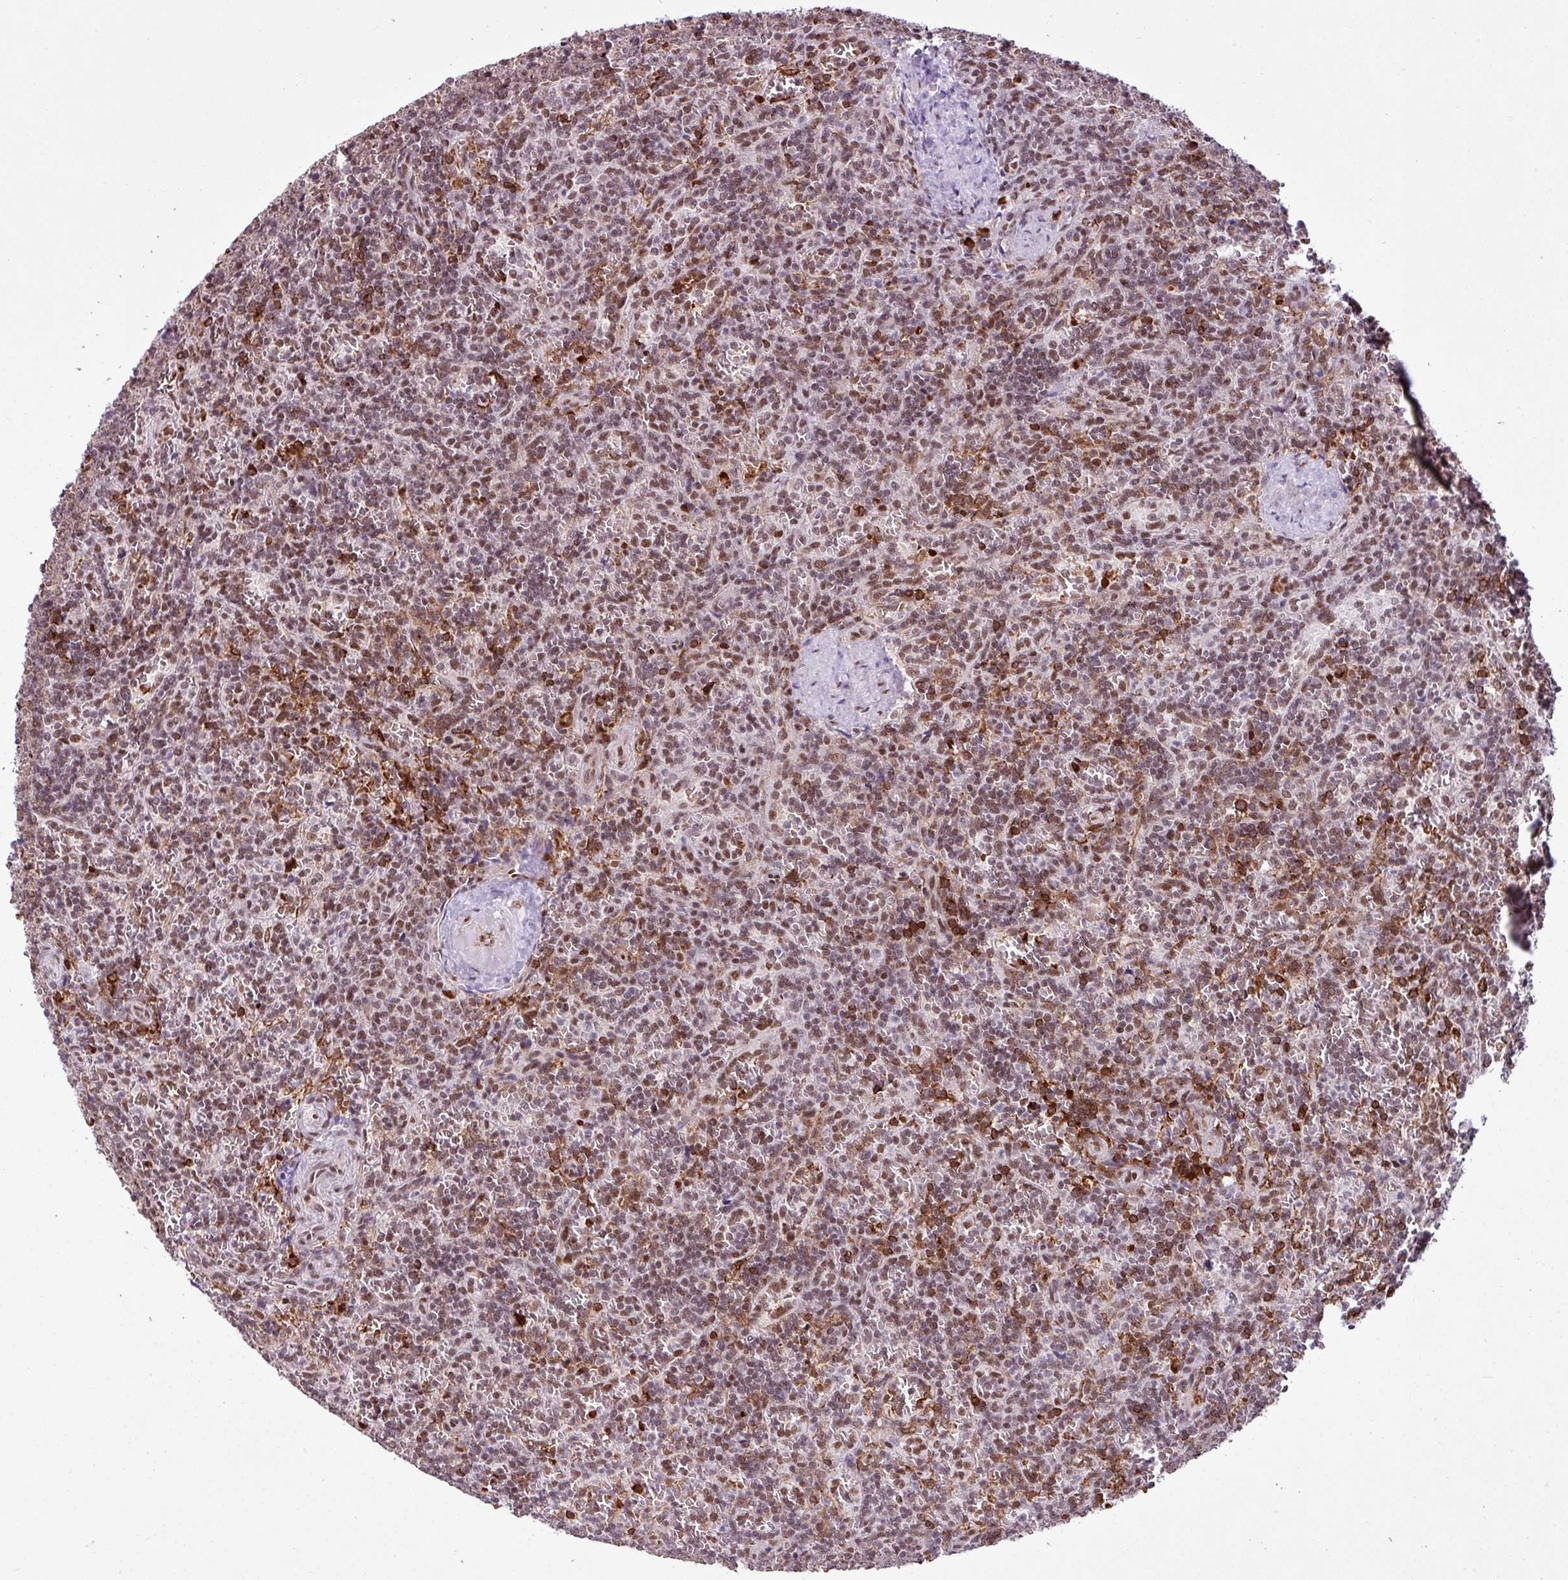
{"staining": {"intensity": "moderate", "quantity": ">75%", "location": "nuclear"}, "tissue": "lymphoma", "cell_type": "Tumor cells", "image_type": "cancer", "snomed": [{"axis": "morphology", "description": "Malignant lymphoma, non-Hodgkin's type, Low grade"}, {"axis": "topography", "description": "Spleen"}], "caption": "Lymphoma tissue displays moderate nuclear expression in approximately >75% of tumor cells, visualized by immunohistochemistry.", "gene": "PRDM5", "patient": {"sex": "male", "age": 73}}